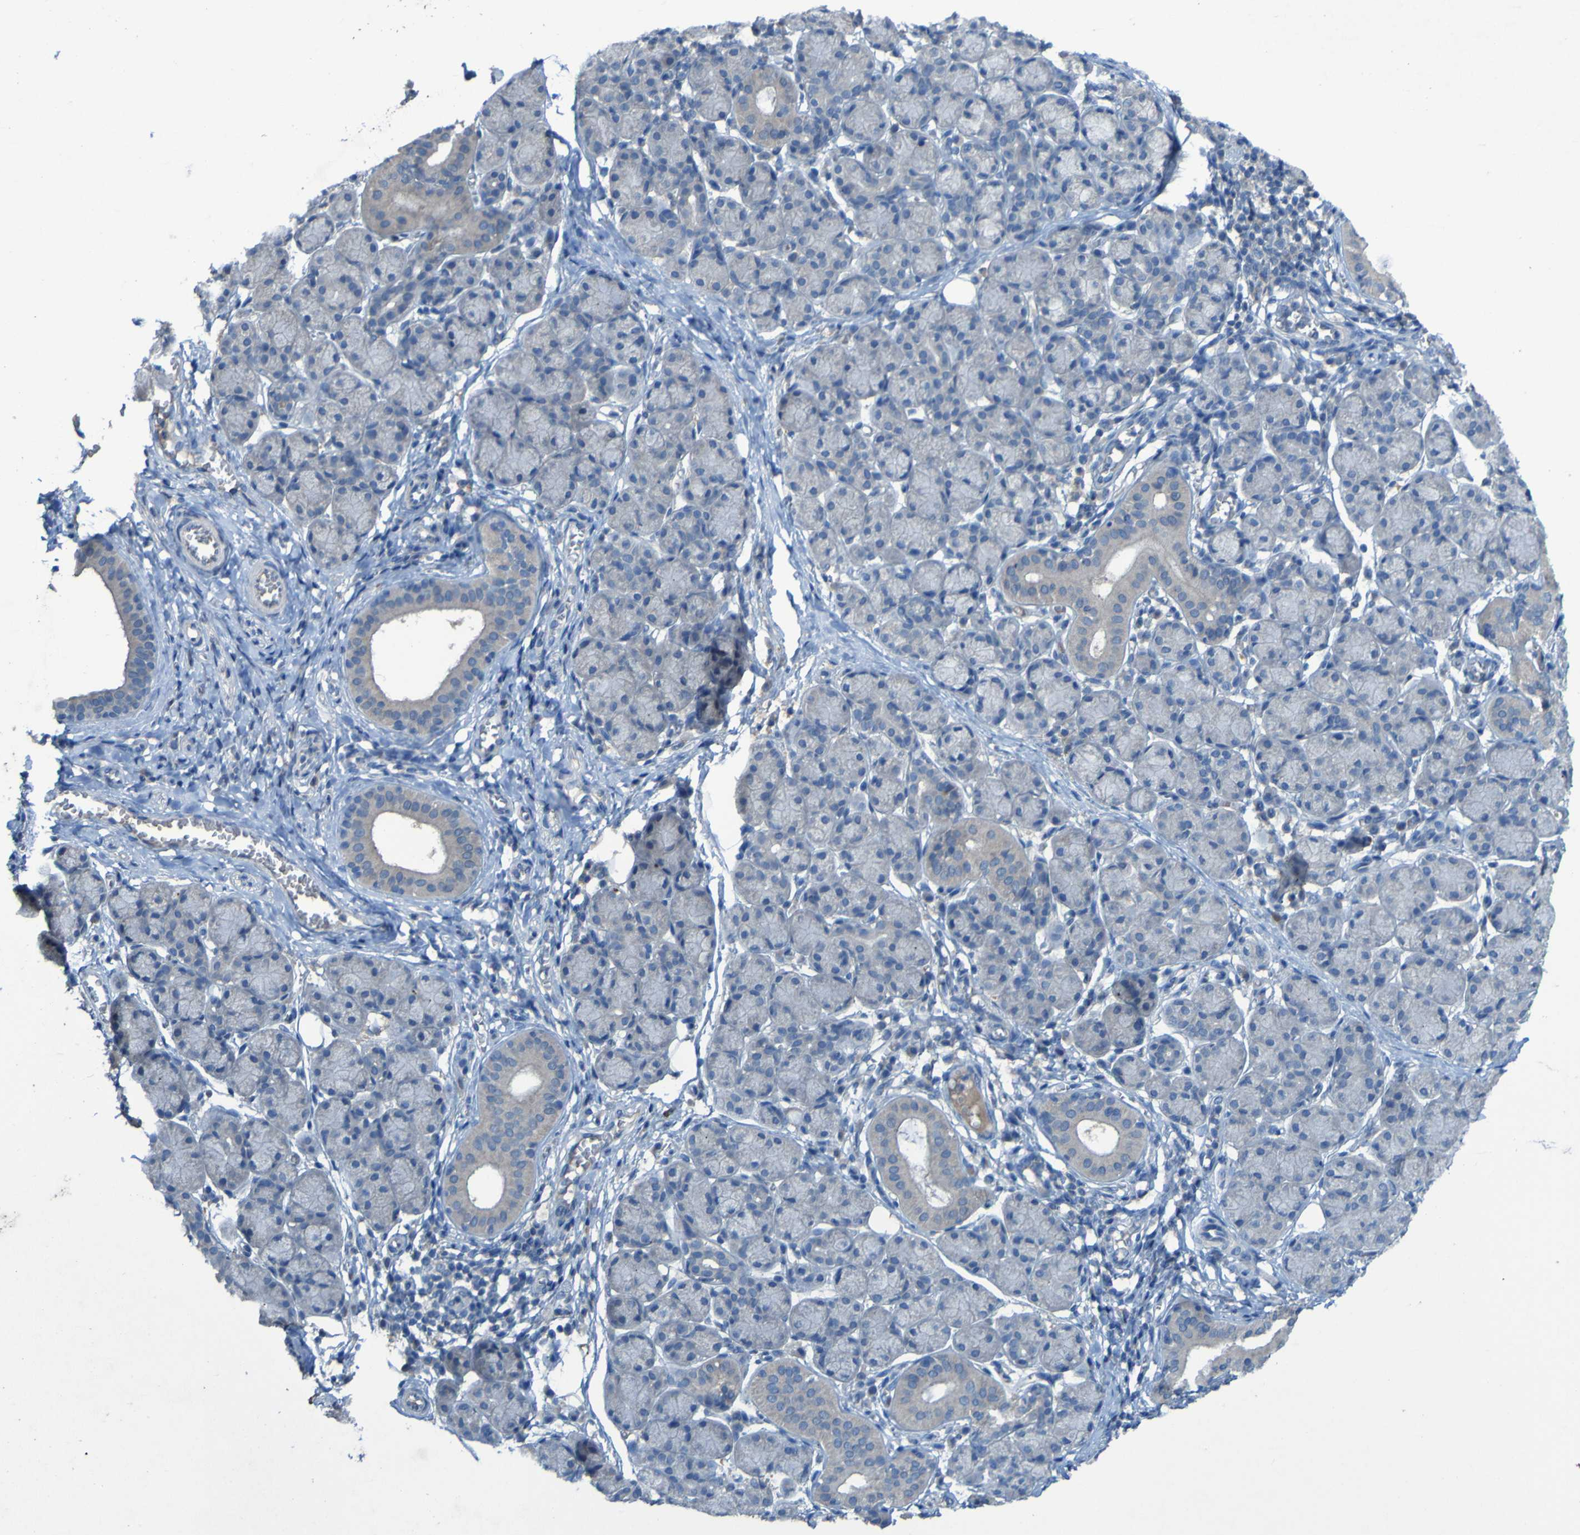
{"staining": {"intensity": "negative", "quantity": "none", "location": "none"}, "tissue": "salivary gland", "cell_type": "Glandular cells", "image_type": "normal", "snomed": [{"axis": "morphology", "description": "Normal tissue, NOS"}, {"axis": "morphology", "description": "Inflammation, NOS"}, {"axis": "topography", "description": "Lymph node"}, {"axis": "topography", "description": "Salivary gland"}], "caption": "The immunohistochemistry (IHC) photomicrograph has no significant expression in glandular cells of salivary gland. (Stains: DAB (3,3'-diaminobenzidine) immunohistochemistry (IHC) with hematoxylin counter stain, Microscopy: brightfield microscopy at high magnification).", "gene": "SGK2", "patient": {"sex": "male", "age": 3}}